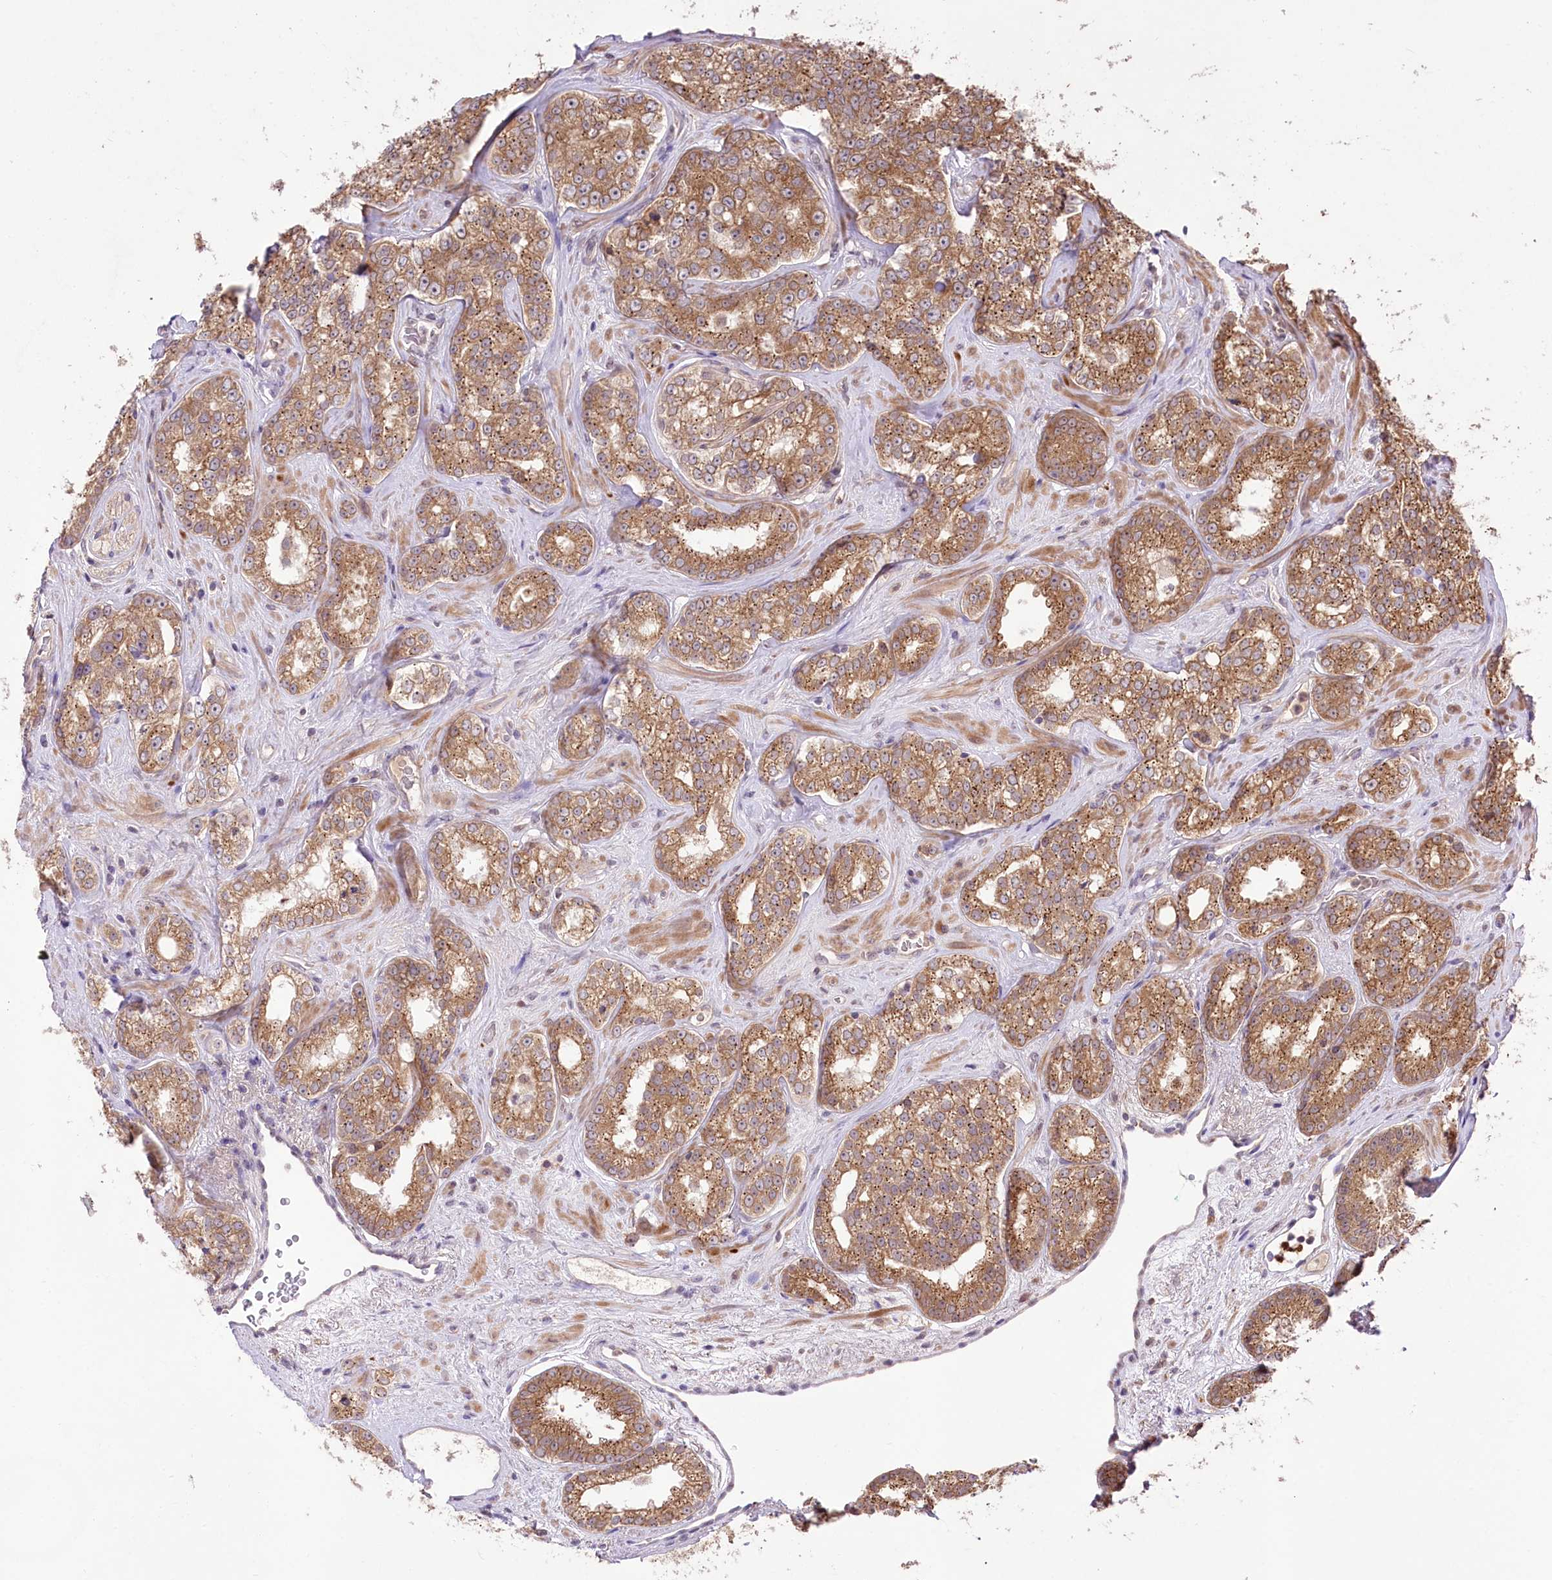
{"staining": {"intensity": "moderate", "quantity": ">75%", "location": "cytoplasmic/membranous"}, "tissue": "prostate cancer", "cell_type": "Tumor cells", "image_type": "cancer", "snomed": [{"axis": "morphology", "description": "Normal tissue, NOS"}, {"axis": "morphology", "description": "Adenocarcinoma, High grade"}, {"axis": "topography", "description": "Prostate"}], "caption": "High-grade adenocarcinoma (prostate) tissue displays moderate cytoplasmic/membranous expression in approximately >75% of tumor cells", "gene": "HELT", "patient": {"sex": "male", "age": 83}}